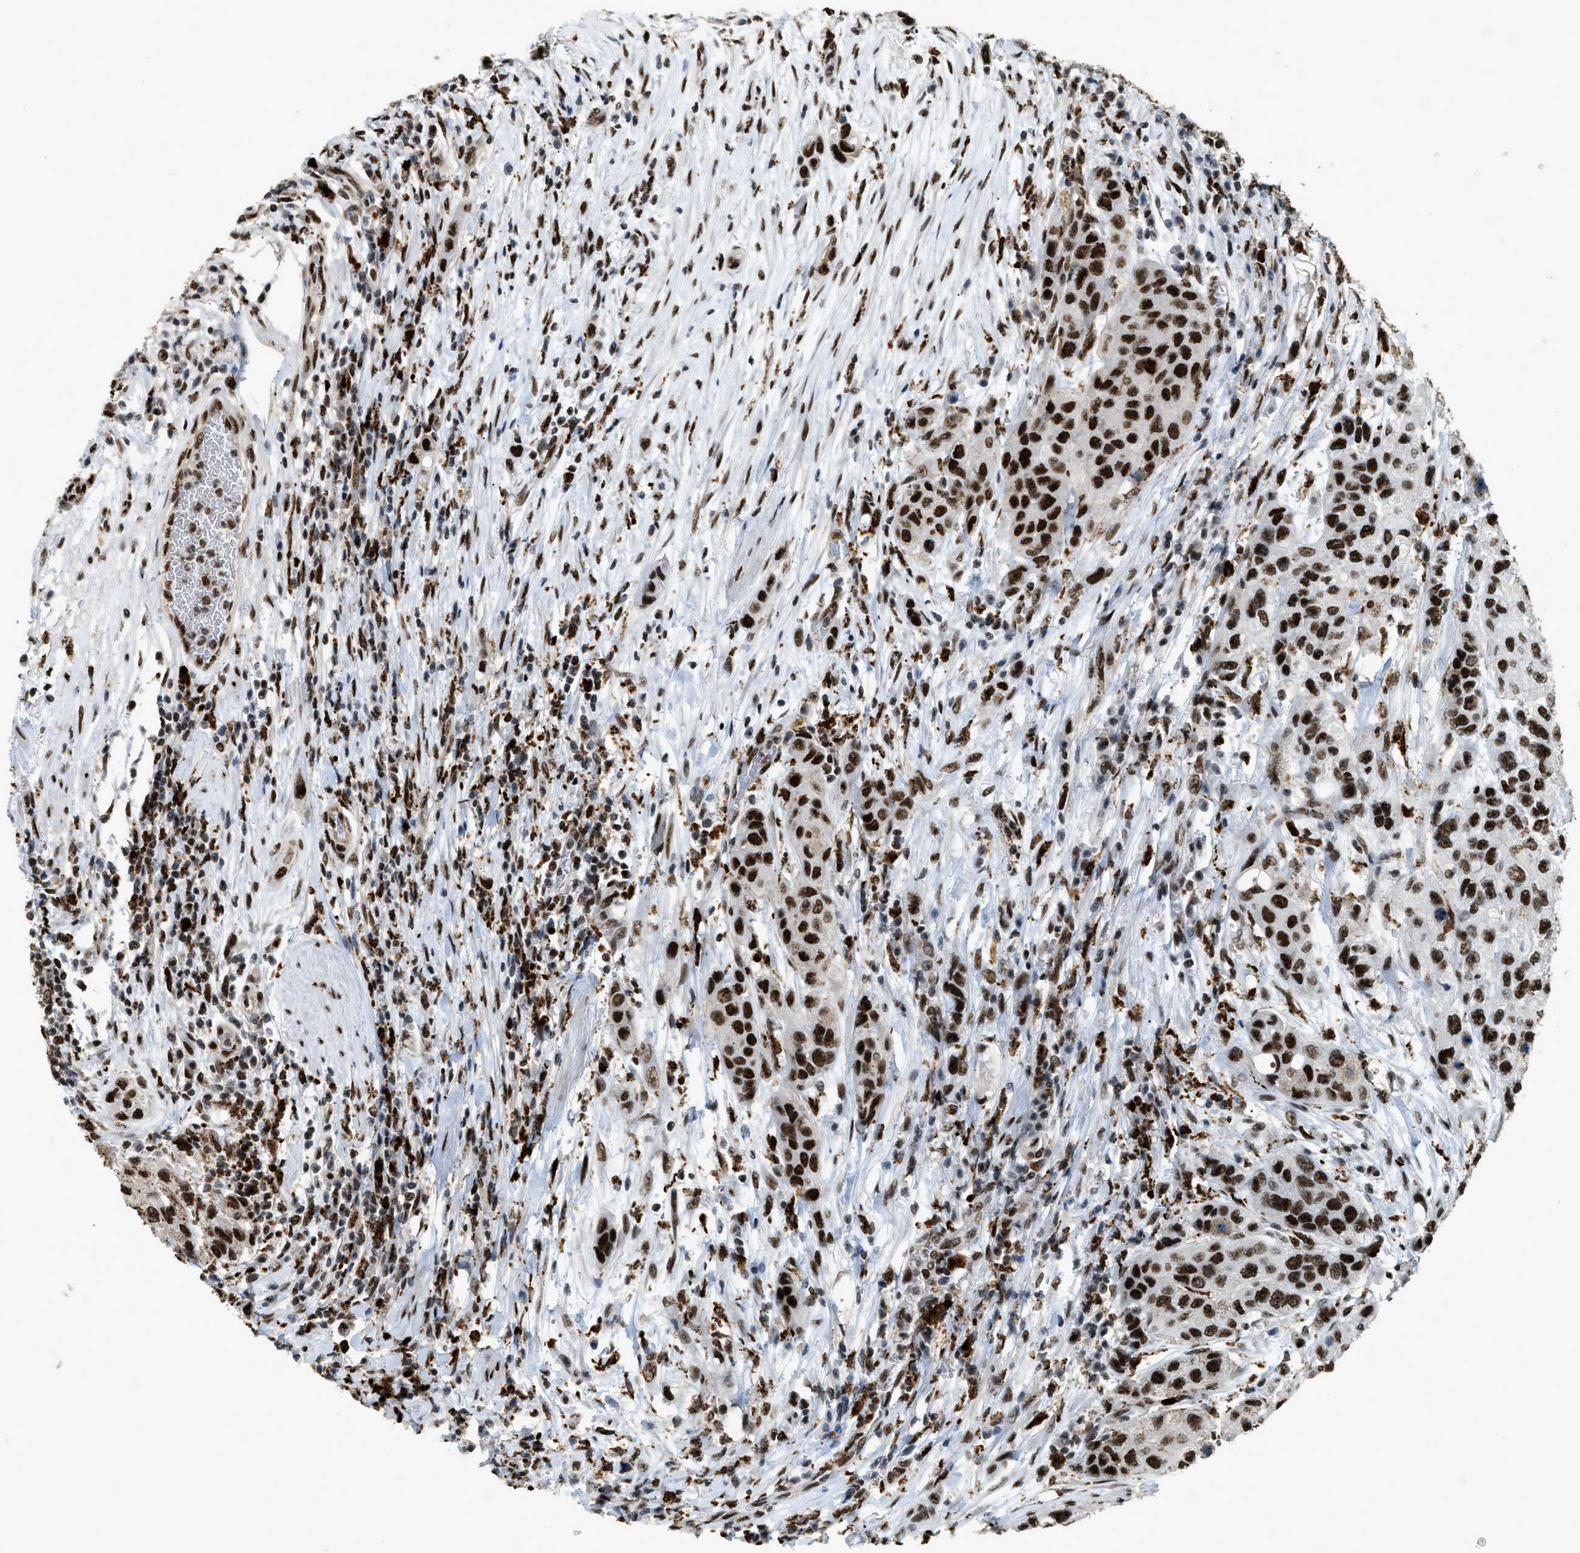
{"staining": {"intensity": "strong", "quantity": ">75%", "location": "nuclear"}, "tissue": "urothelial cancer", "cell_type": "Tumor cells", "image_type": "cancer", "snomed": [{"axis": "morphology", "description": "Urothelial carcinoma, High grade"}, {"axis": "topography", "description": "Urinary bladder"}], "caption": "Urothelial cancer tissue reveals strong nuclear staining in about >75% of tumor cells, visualized by immunohistochemistry.", "gene": "NUMA1", "patient": {"sex": "female", "age": 56}}